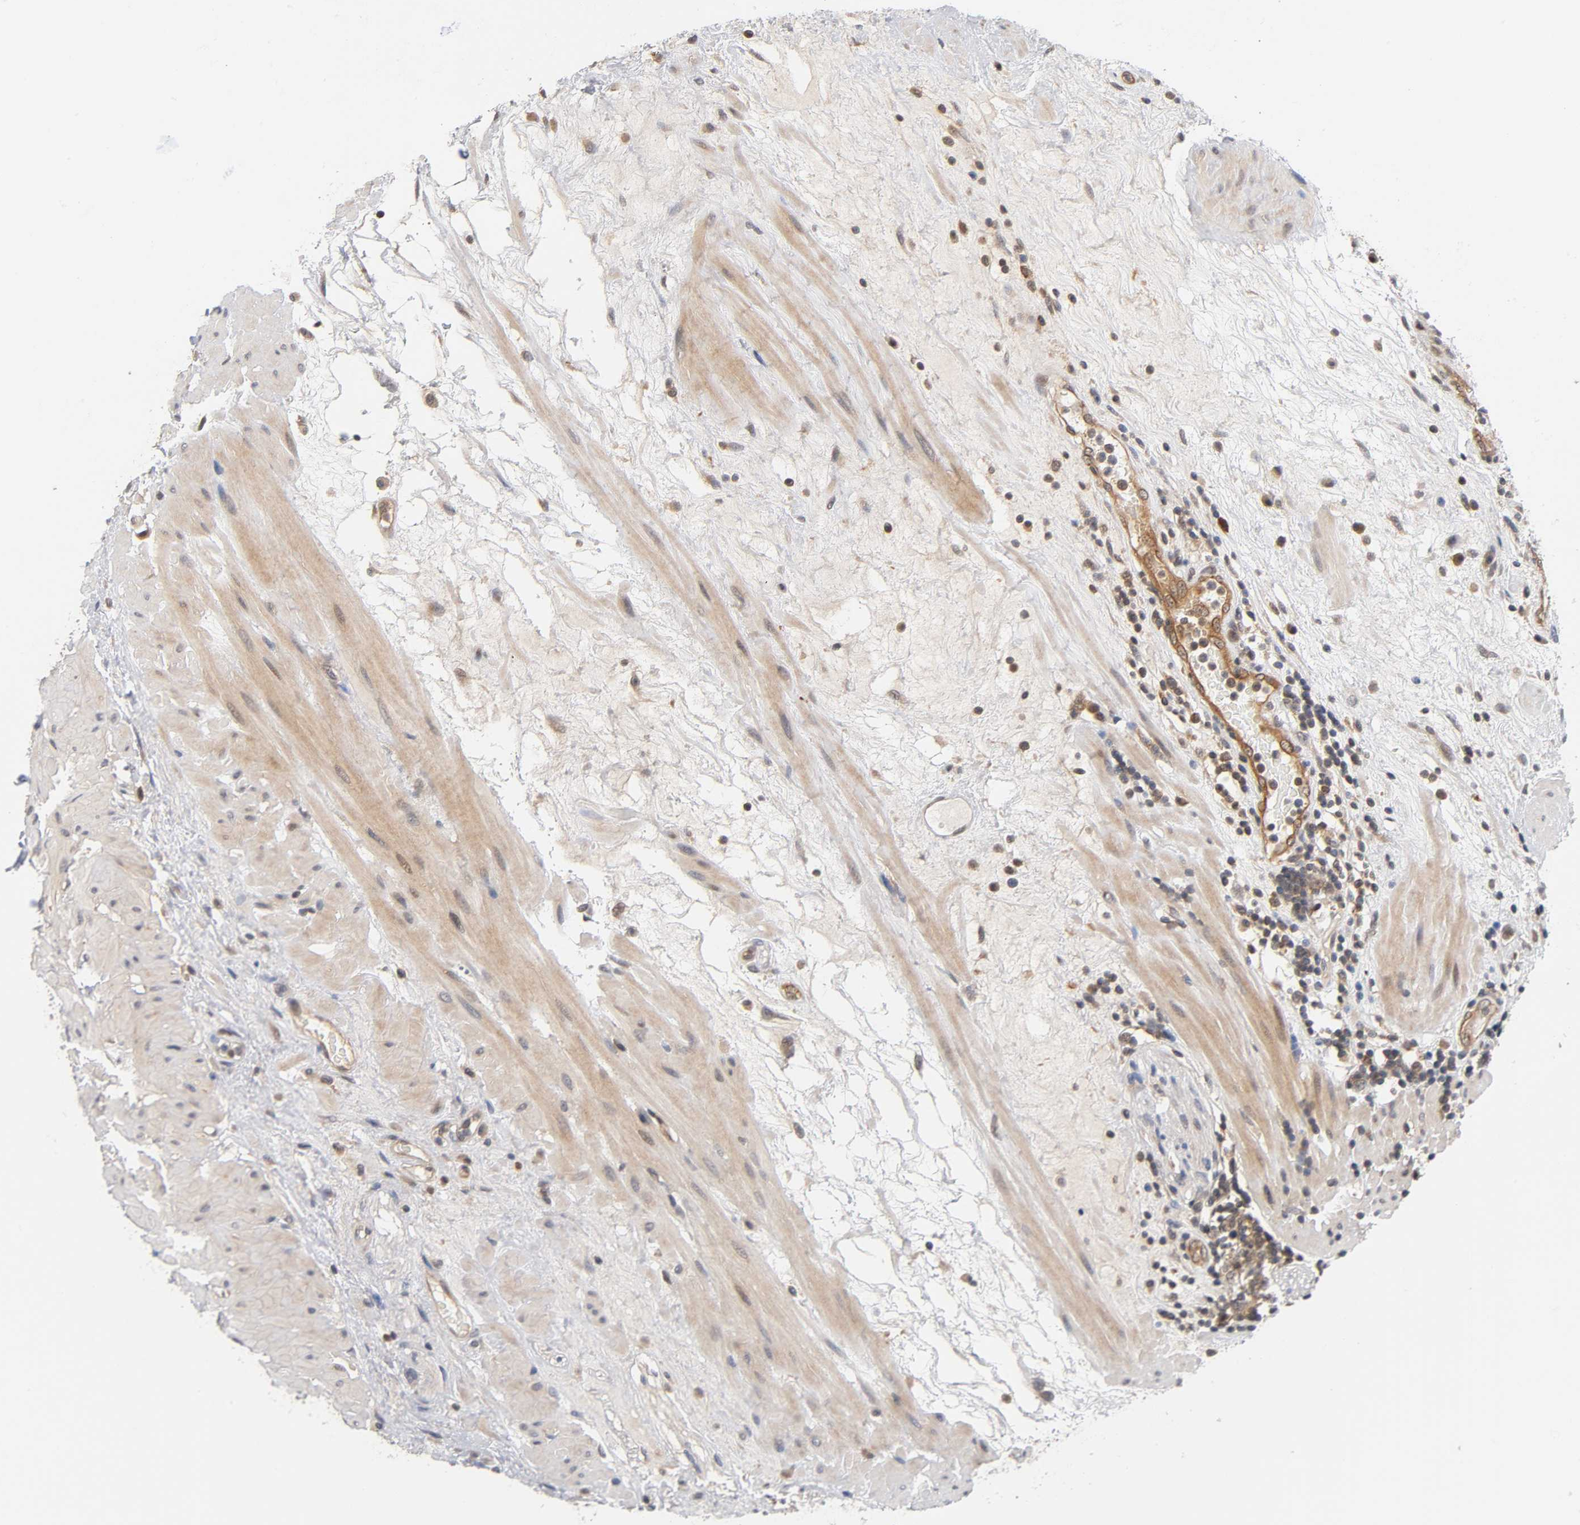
{"staining": {"intensity": "moderate", "quantity": ">75%", "location": "cytoplasmic/membranous"}, "tissue": "seminal vesicle", "cell_type": "Glandular cells", "image_type": "normal", "snomed": [{"axis": "morphology", "description": "Normal tissue, NOS"}, {"axis": "topography", "description": "Seminal veicle"}], "caption": "The histopathology image shows staining of normal seminal vesicle, revealing moderate cytoplasmic/membranous protein staining (brown color) within glandular cells. The staining is performed using DAB brown chromogen to label protein expression. The nuclei are counter-stained blue using hematoxylin.", "gene": "PRKAB1", "patient": {"sex": "male", "age": 61}}